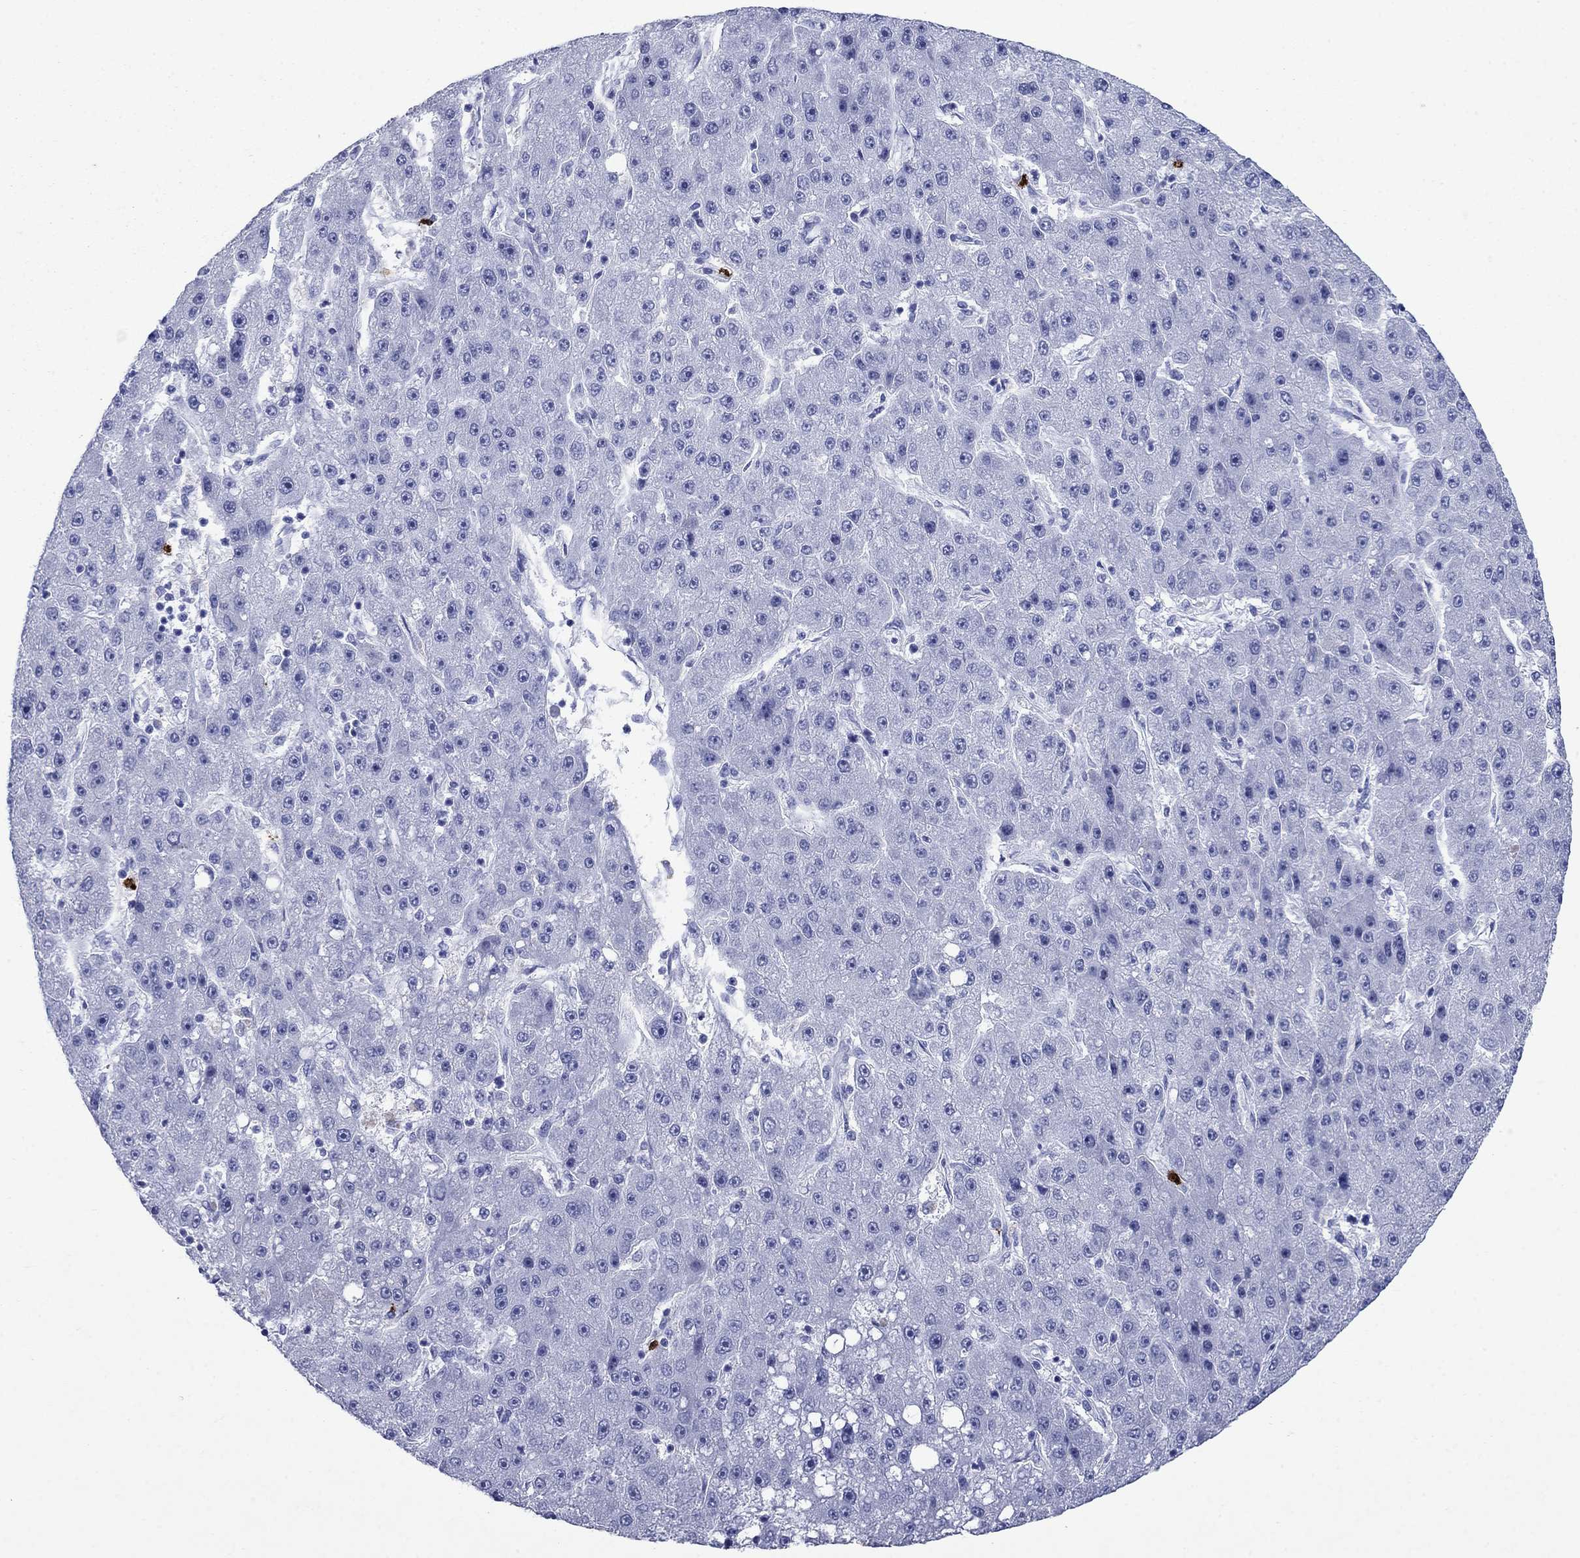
{"staining": {"intensity": "negative", "quantity": "none", "location": "none"}, "tissue": "liver cancer", "cell_type": "Tumor cells", "image_type": "cancer", "snomed": [{"axis": "morphology", "description": "Carcinoma, Hepatocellular, NOS"}, {"axis": "topography", "description": "Liver"}], "caption": "Immunohistochemistry histopathology image of liver cancer (hepatocellular carcinoma) stained for a protein (brown), which exhibits no positivity in tumor cells.", "gene": "AZU1", "patient": {"sex": "male", "age": 67}}